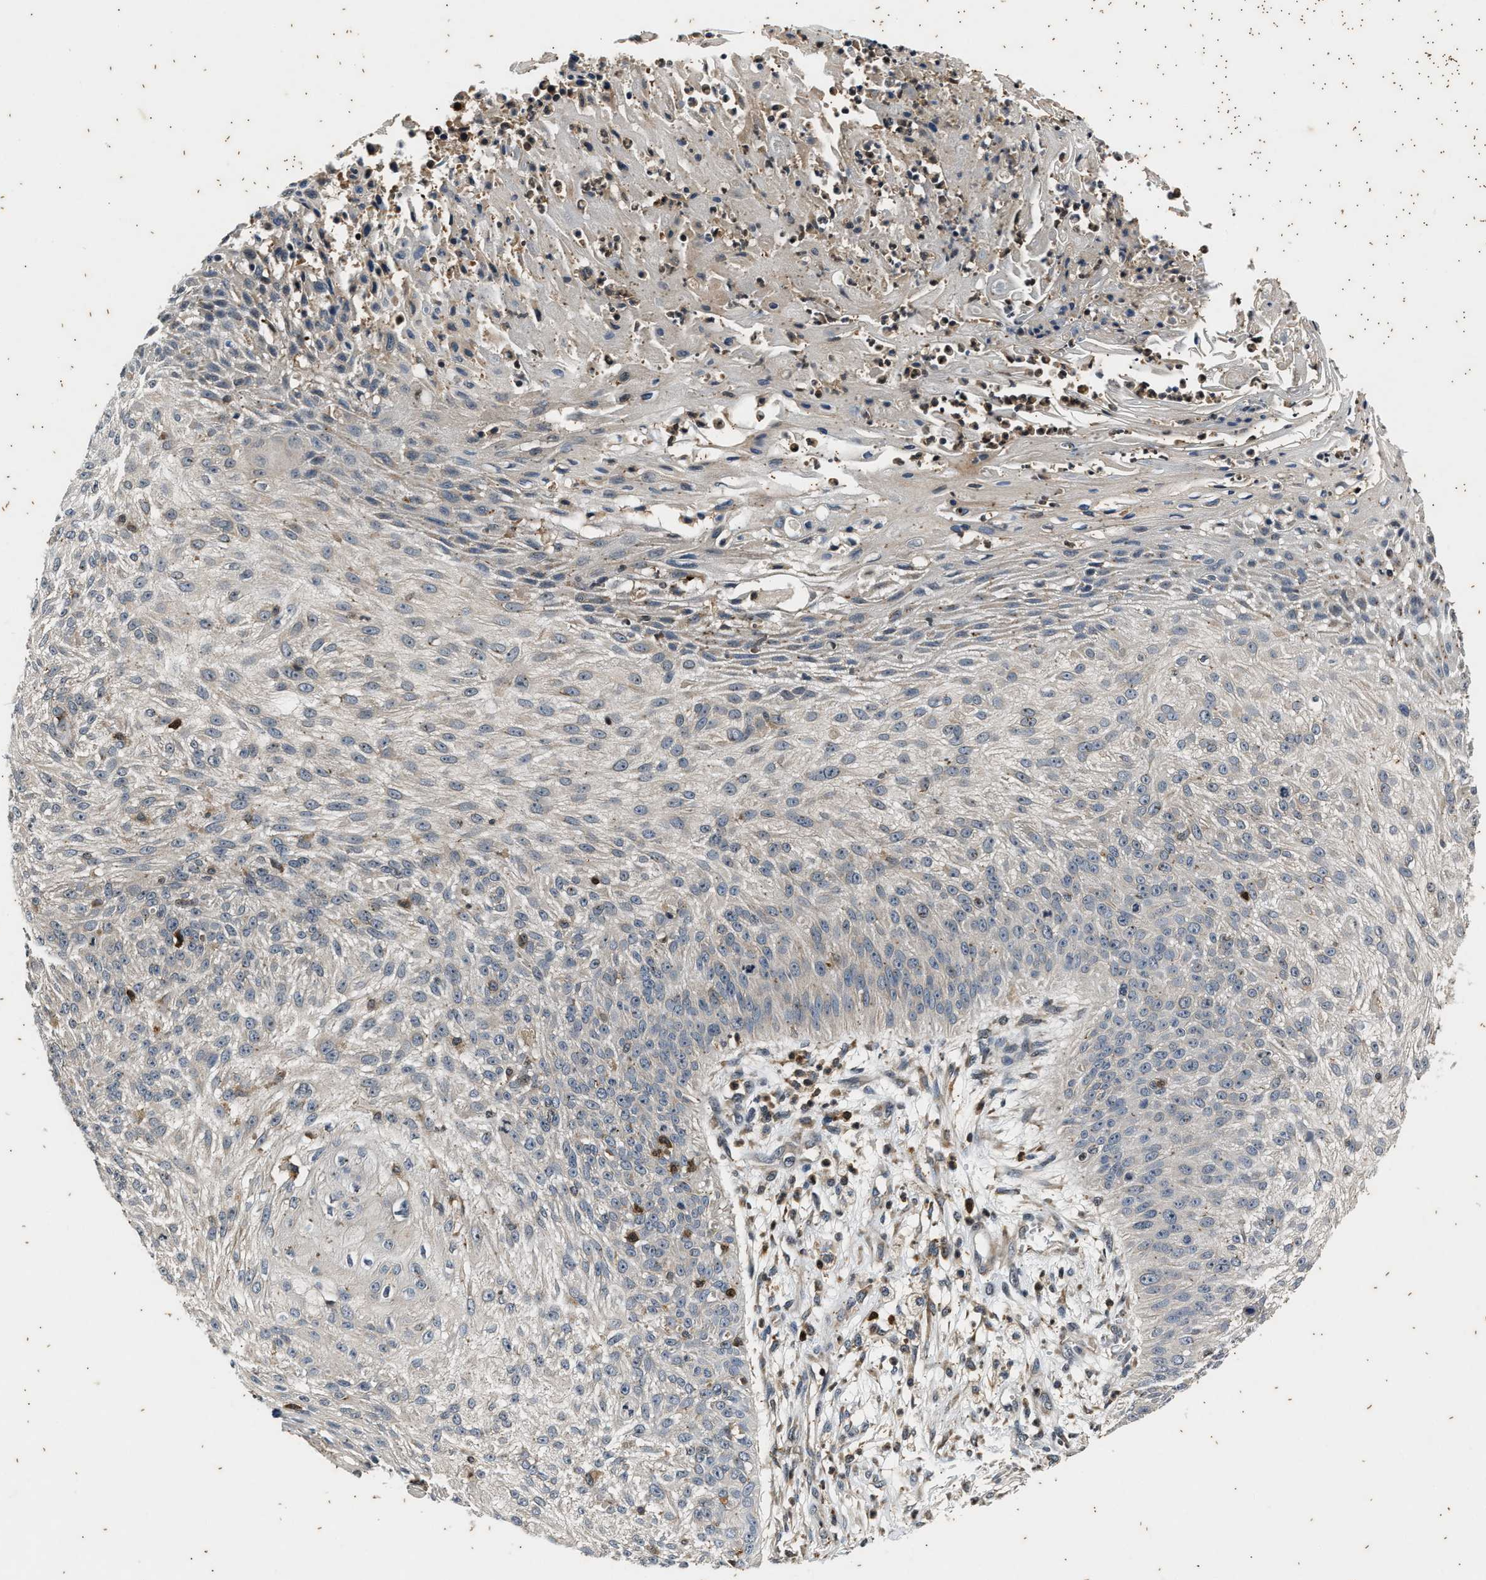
{"staining": {"intensity": "negative", "quantity": "none", "location": "none"}, "tissue": "skin cancer", "cell_type": "Tumor cells", "image_type": "cancer", "snomed": [{"axis": "morphology", "description": "Squamous cell carcinoma, NOS"}, {"axis": "topography", "description": "Skin"}], "caption": "Photomicrograph shows no protein expression in tumor cells of skin cancer tissue.", "gene": "PTPN7", "patient": {"sex": "female", "age": 80}}